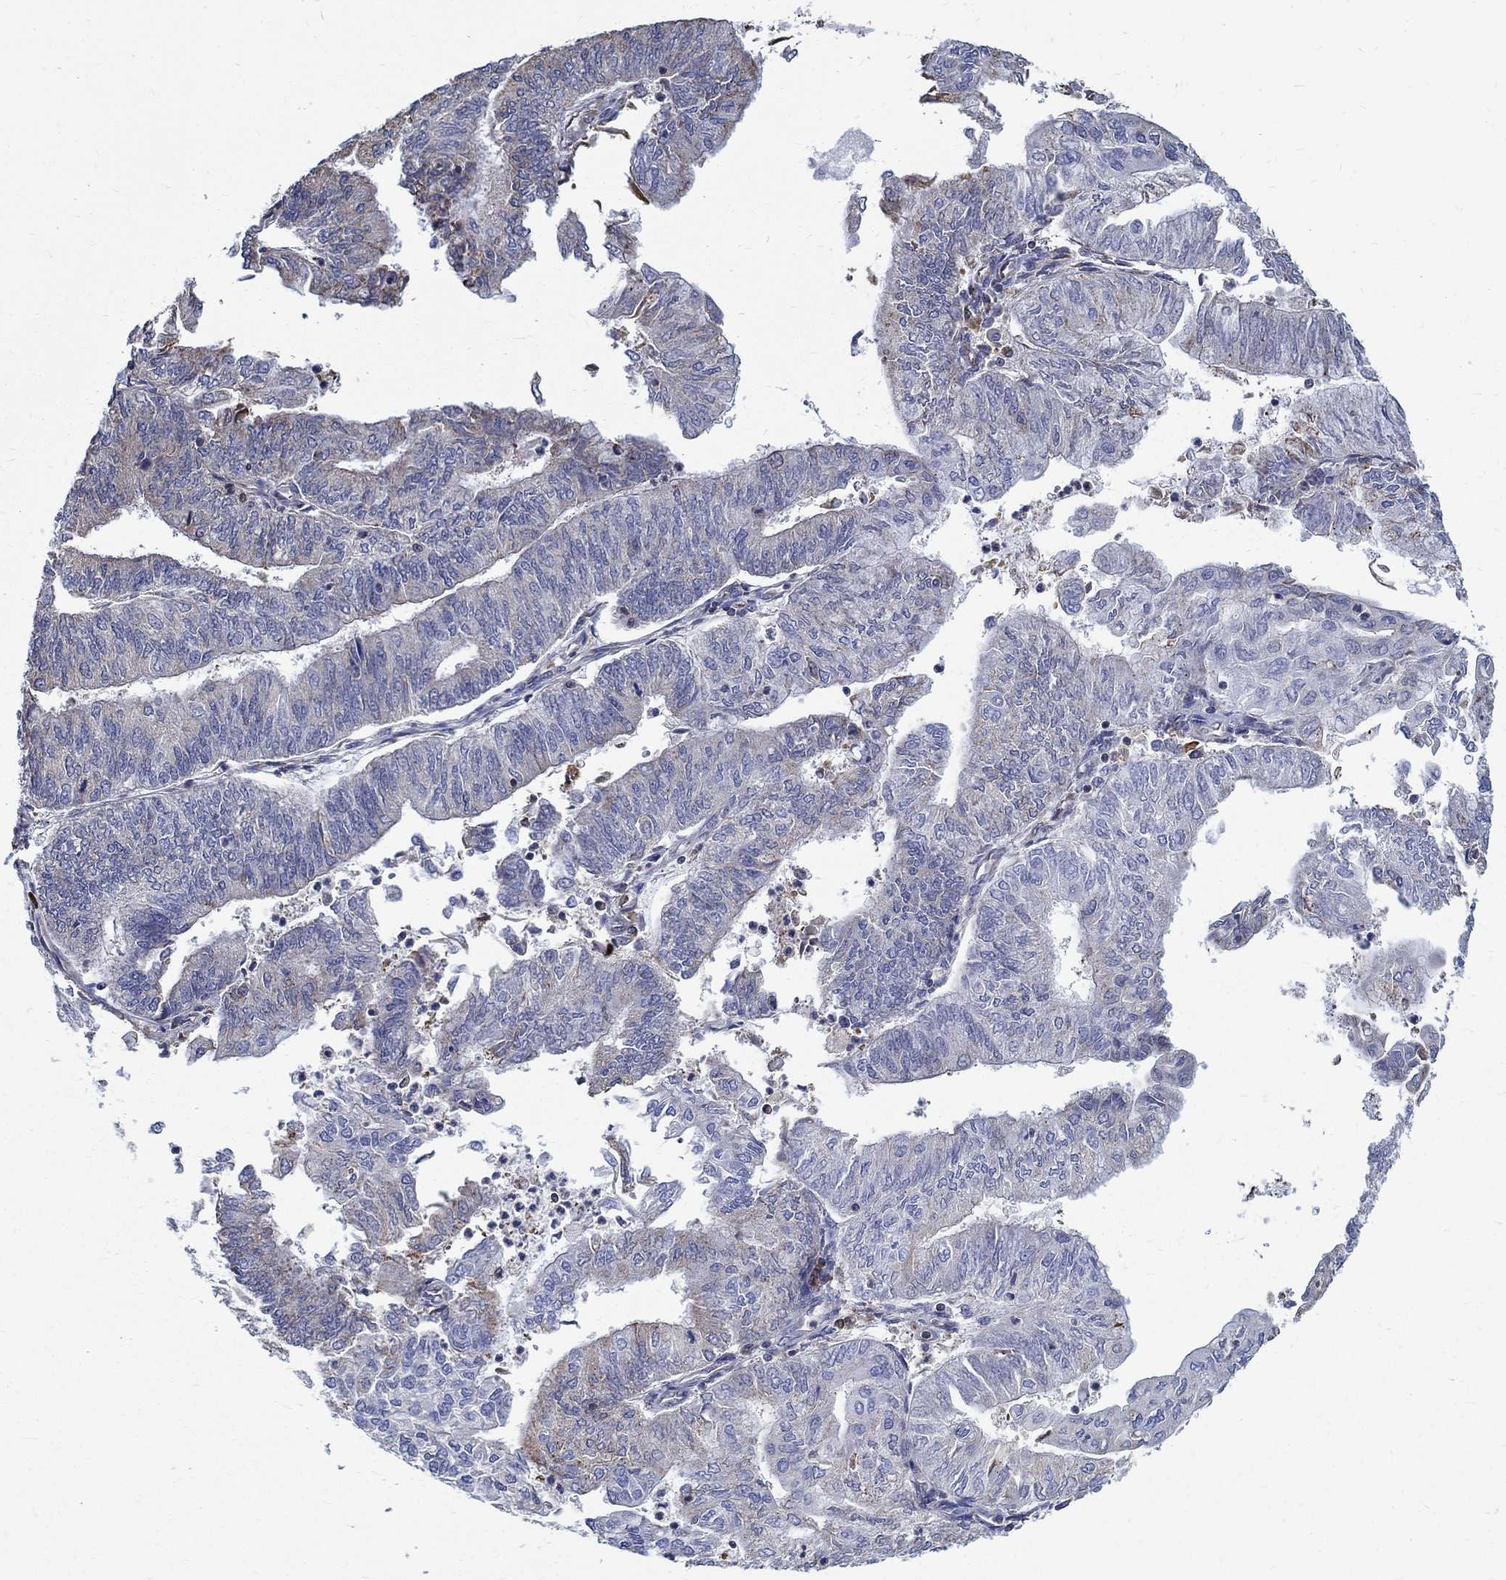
{"staining": {"intensity": "weak", "quantity": "<25%", "location": "cytoplasmic/membranous"}, "tissue": "endometrial cancer", "cell_type": "Tumor cells", "image_type": "cancer", "snomed": [{"axis": "morphology", "description": "Adenocarcinoma, NOS"}, {"axis": "topography", "description": "Endometrium"}], "caption": "DAB immunohistochemical staining of human endometrial cancer (adenocarcinoma) displays no significant expression in tumor cells. Nuclei are stained in blue.", "gene": "AGAP2", "patient": {"sex": "female", "age": 59}}